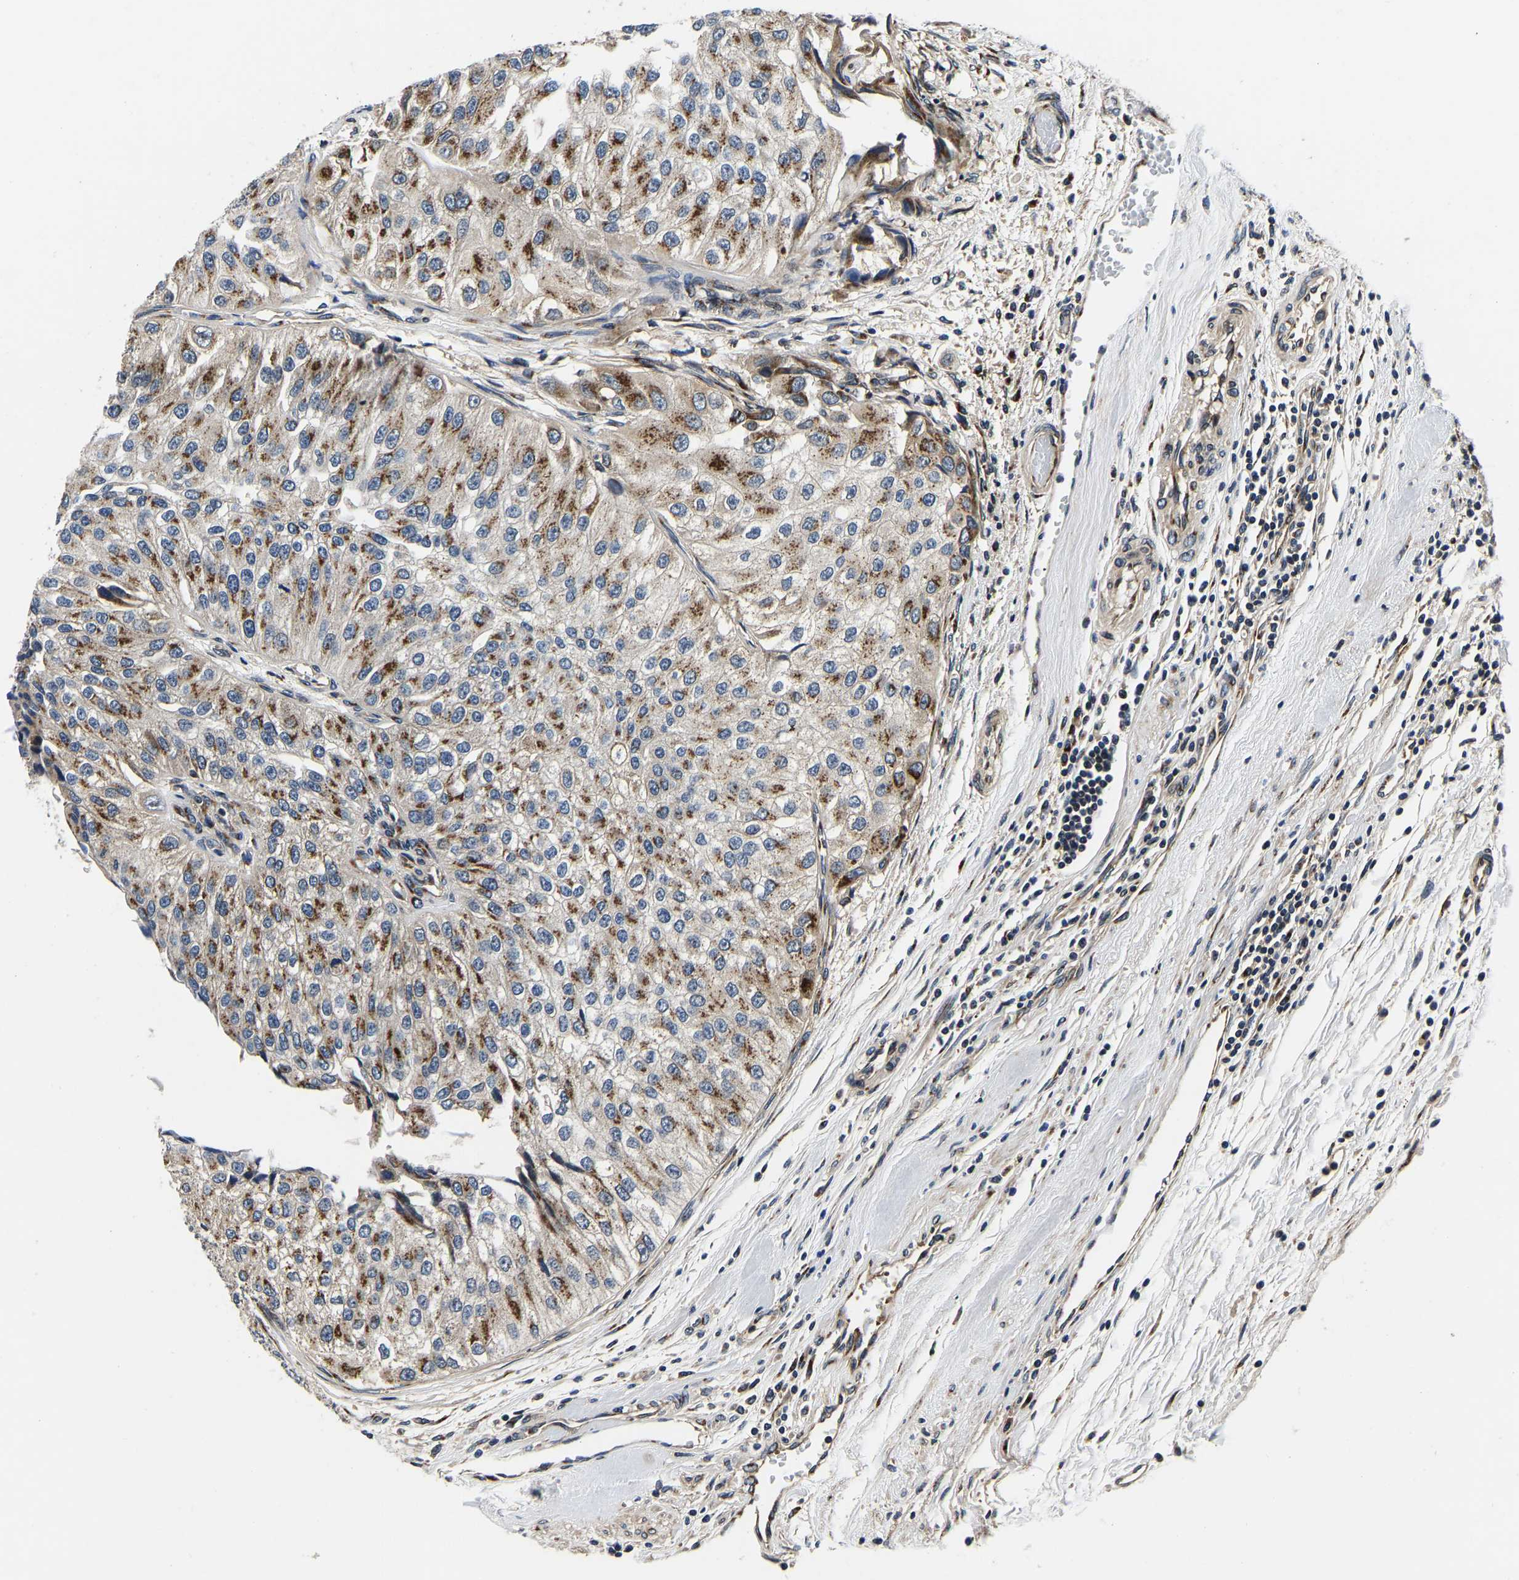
{"staining": {"intensity": "moderate", "quantity": ">75%", "location": "cytoplasmic/membranous"}, "tissue": "urothelial cancer", "cell_type": "Tumor cells", "image_type": "cancer", "snomed": [{"axis": "morphology", "description": "Urothelial carcinoma, High grade"}, {"axis": "topography", "description": "Kidney"}, {"axis": "topography", "description": "Urinary bladder"}], "caption": "IHC staining of urothelial cancer, which shows medium levels of moderate cytoplasmic/membranous expression in approximately >75% of tumor cells indicating moderate cytoplasmic/membranous protein expression. The staining was performed using DAB (brown) for protein detection and nuclei were counterstained in hematoxylin (blue).", "gene": "RABAC1", "patient": {"sex": "male", "age": 77}}